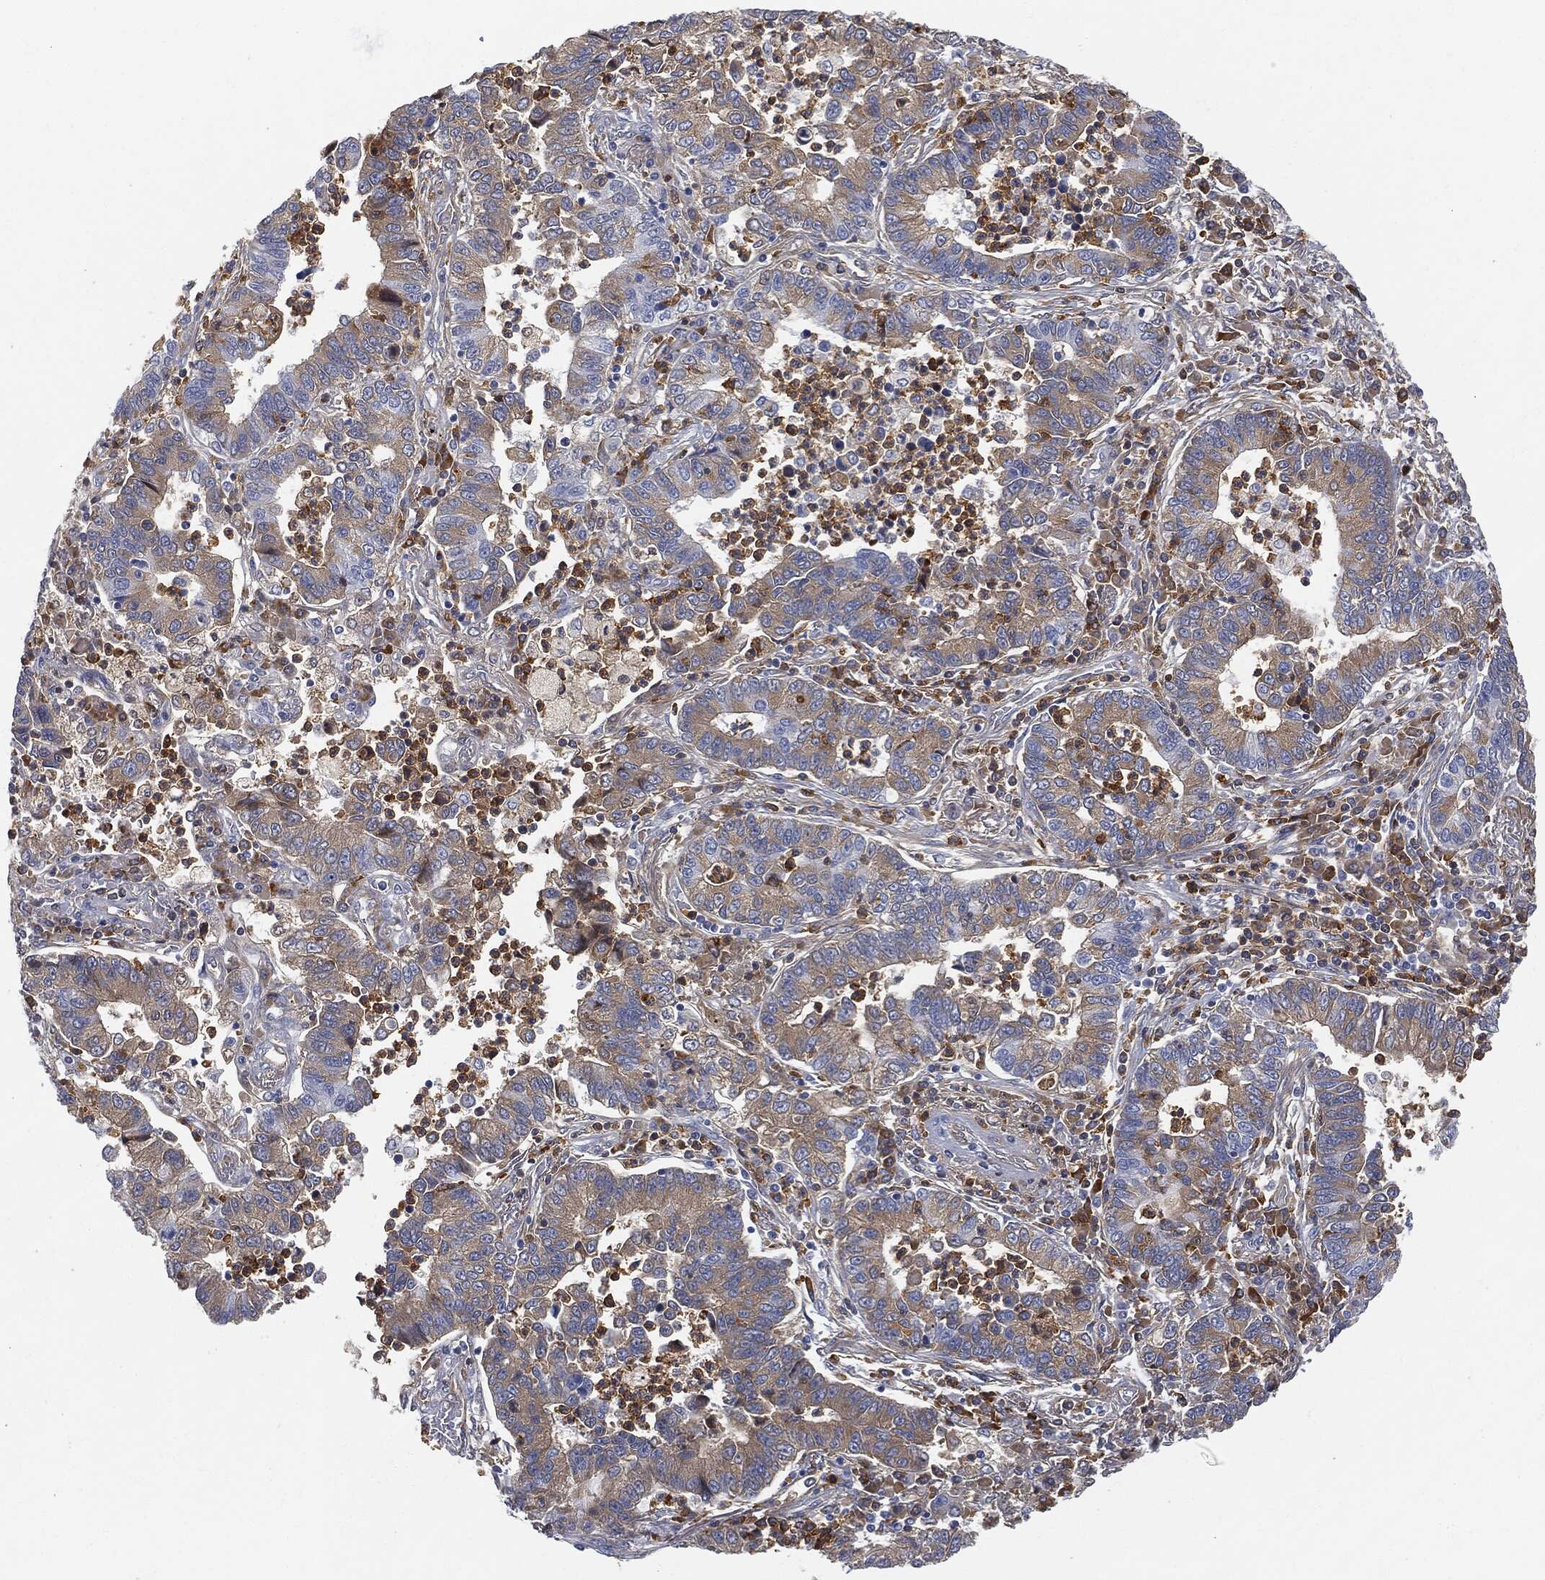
{"staining": {"intensity": "moderate", "quantity": ">75%", "location": "cytoplasmic/membranous"}, "tissue": "lung cancer", "cell_type": "Tumor cells", "image_type": "cancer", "snomed": [{"axis": "morphology", "description": "Adenocarcinoma, NOS"}, {"axis": "topography", "description": "Lung"}], "caption": "Moderate cytoplasmic/membranous expression for a protein is seen in approximately >75% of tumor cells of lung cancer using immunohistochemistry (IHC).", "gene": "BTK", "patient": {"sex": "female", "age": 57}}